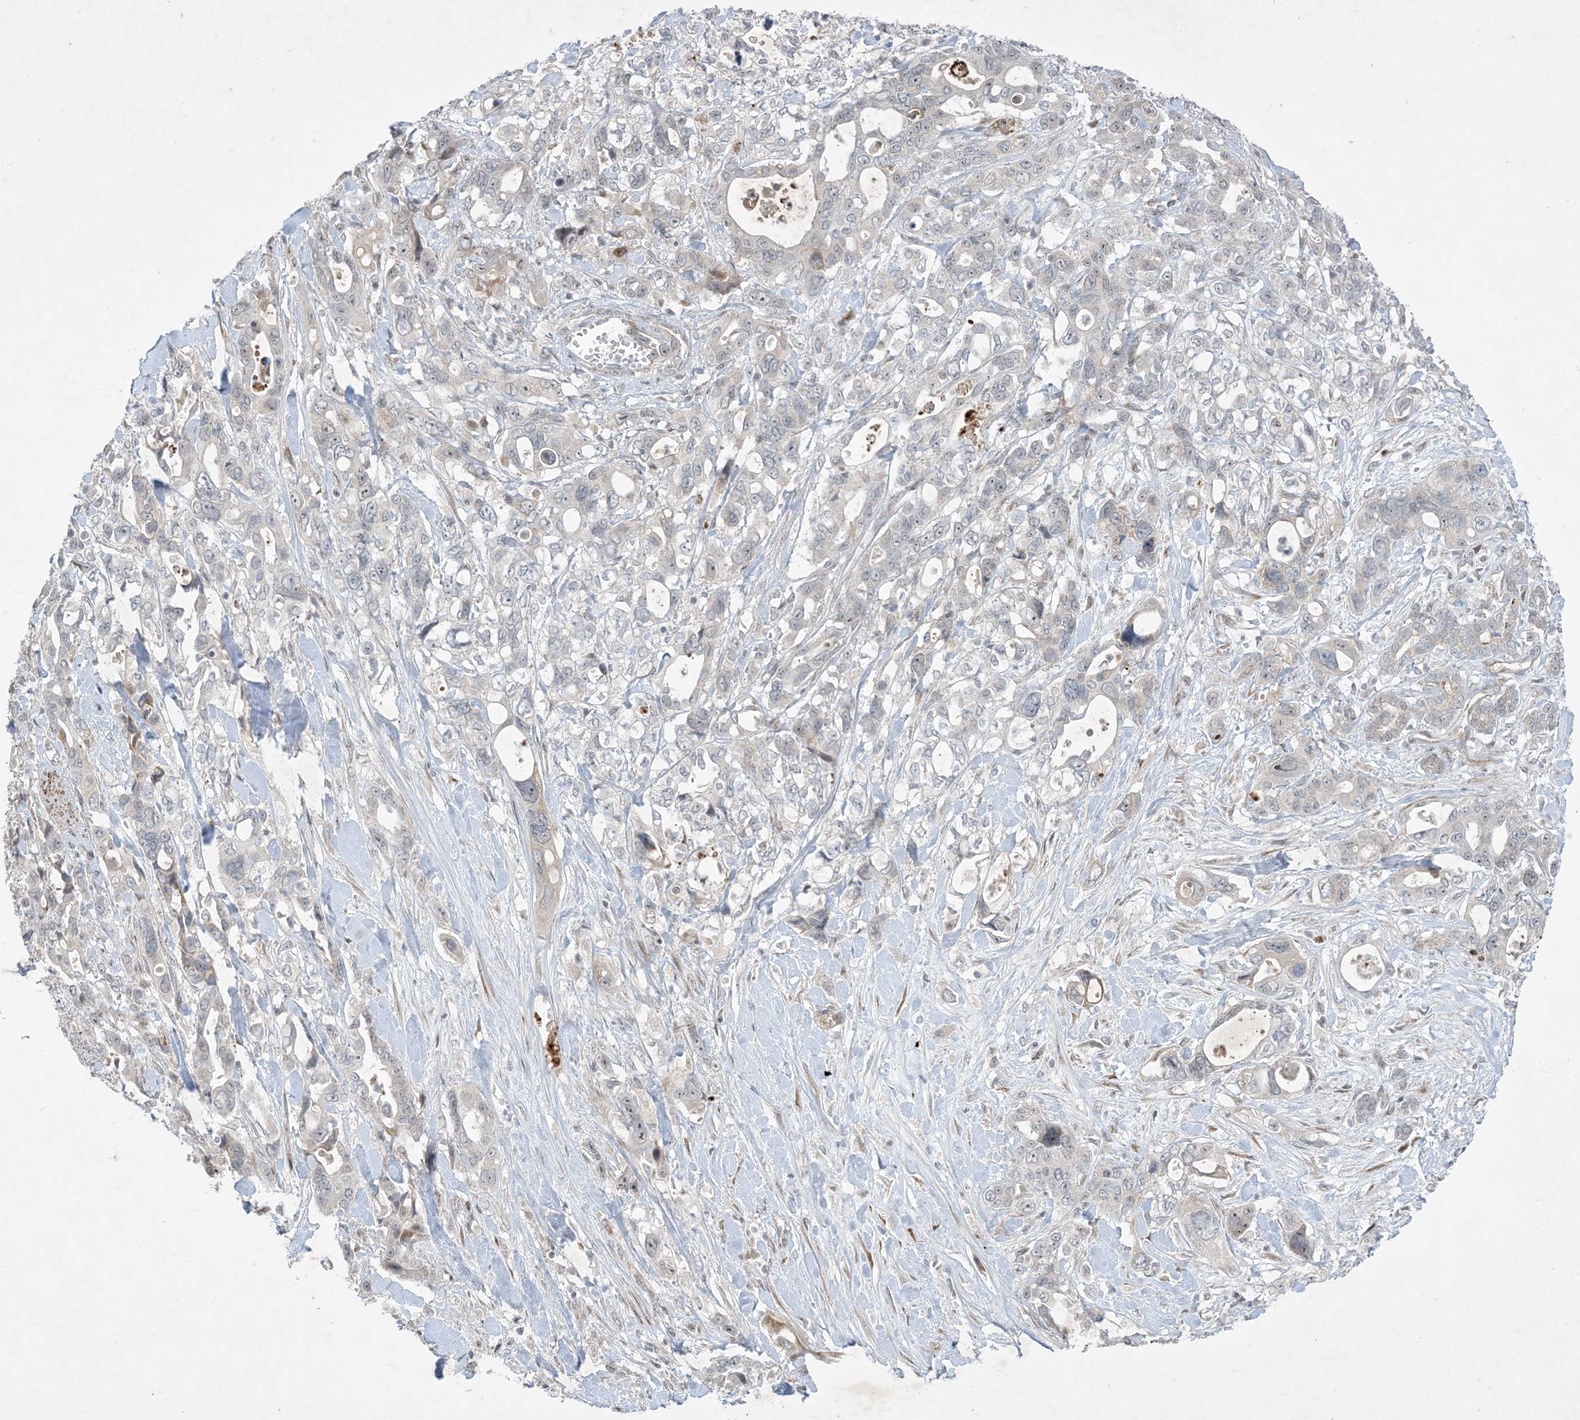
{"staining": {"intensity": "negative", "quantity": "none", "location": "none"}, "tissue": "pancreatic cancer", "cell_type": "Tumor cells", "image_type": "cancer", "snomed": [{"axis": "morphology", "description": "Adenocarcinoma, NOS"}, {"axis": "topography", "description": "Pancreas"}], "caption": "The histopathology image shows no staining of tumor cells in adenocarcinoma (pancreatic). (Brightfield microscopy of DAB IHC at high magnification).", "gene": "SOGA3", "patient": {"sex": "male", "age": 46}}